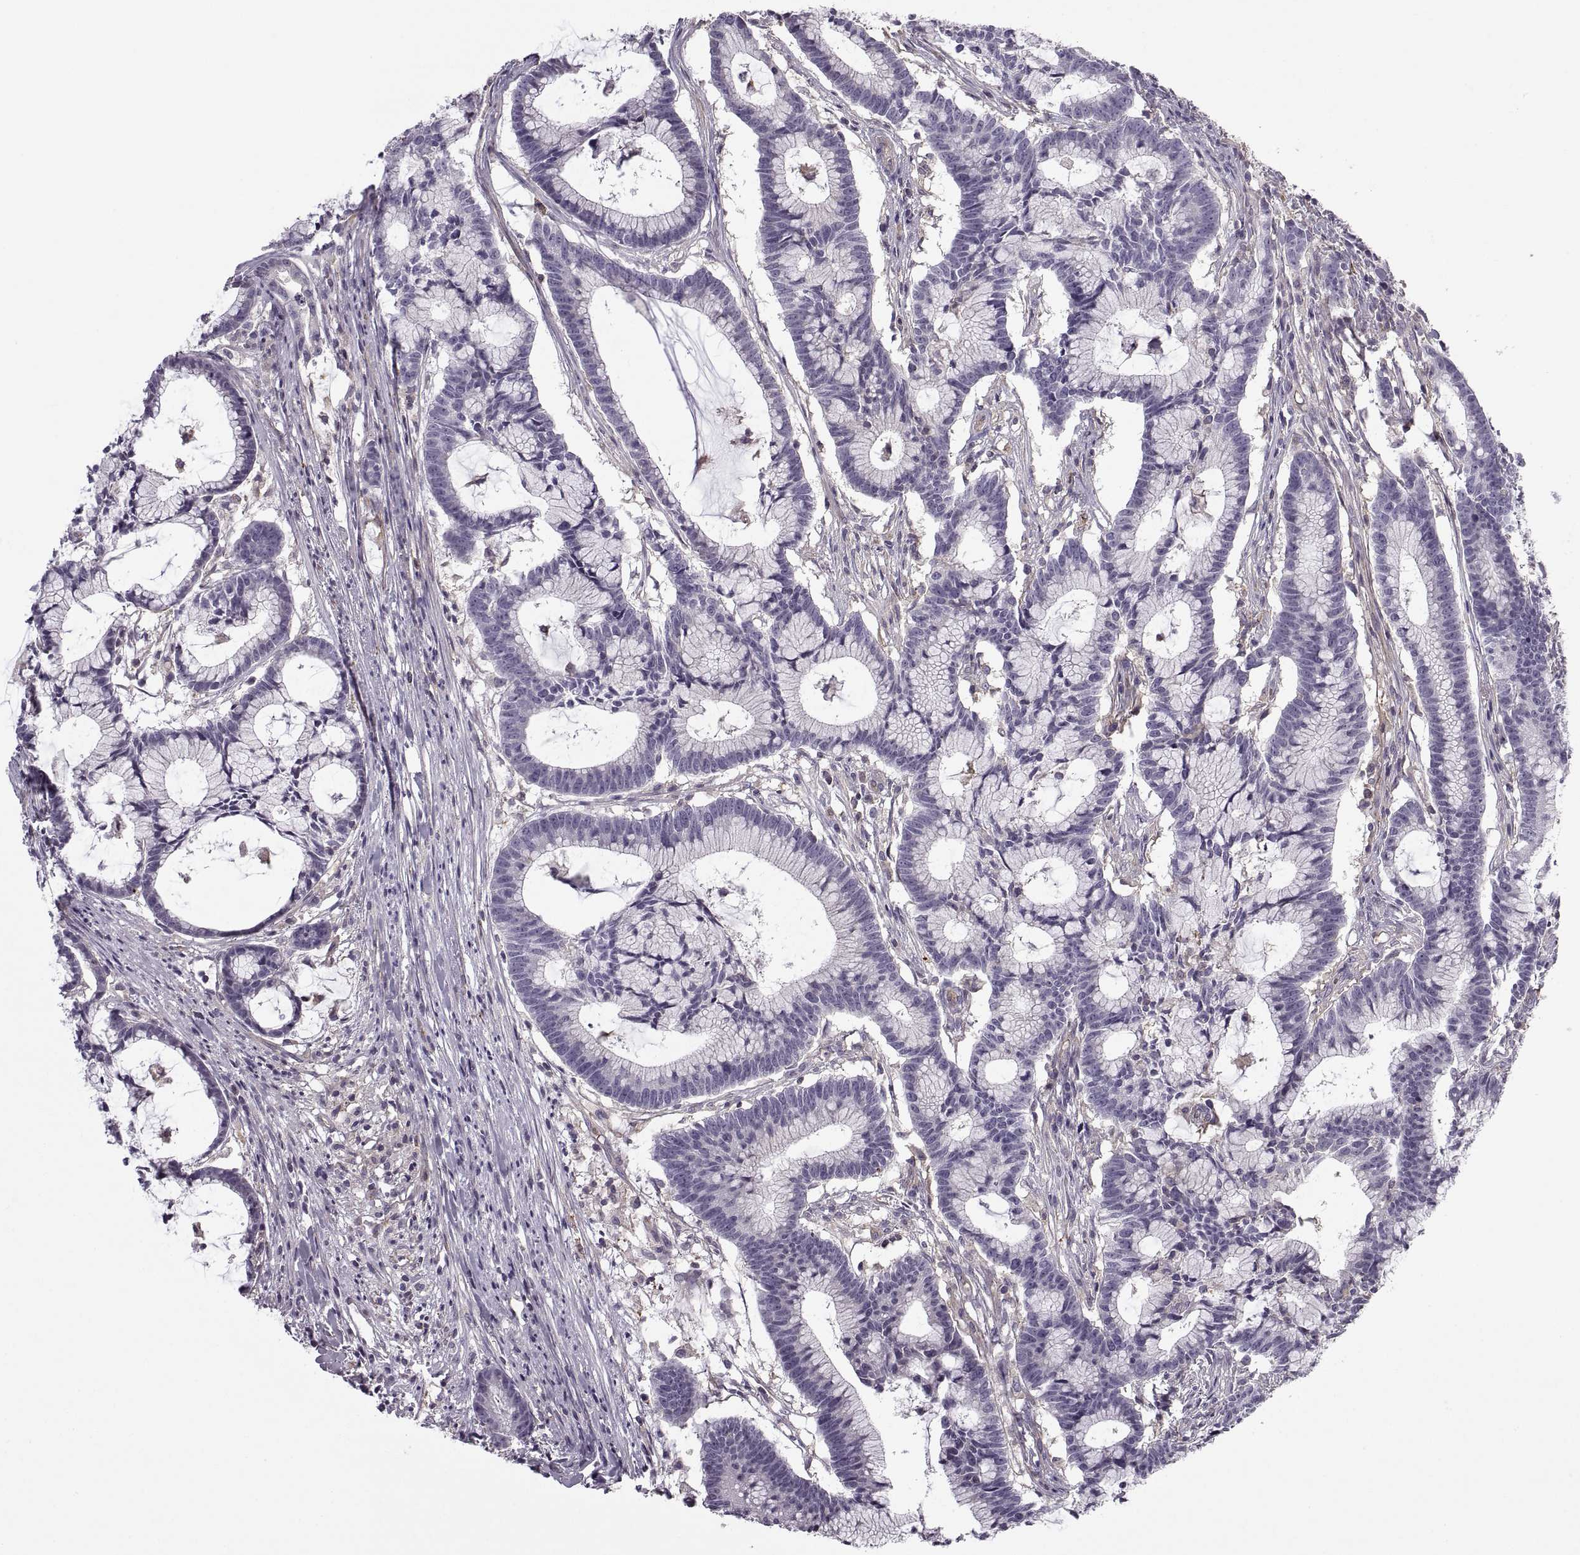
{"staining": {"intensity": "negative", "quantity": "none", "location": "none"}, "tissue": "colorectal cancer", "cell_type": "Tumor cells", "image_type": "cancer", "snomed": [{"axis": "morphology", "description": "Adenocarcinoma, NOS"}, {"axis": "topography", "description": "Colon"}], "caption": "An immunohistochemistry (IHC) image of colorectal cancer (adenocarcinoma) is shown. There is no staining in tumor cells of colorectal cancer (adenocarcinoma).", "gene": "RALB", "patient": {"sex": "female", "age": 78}}